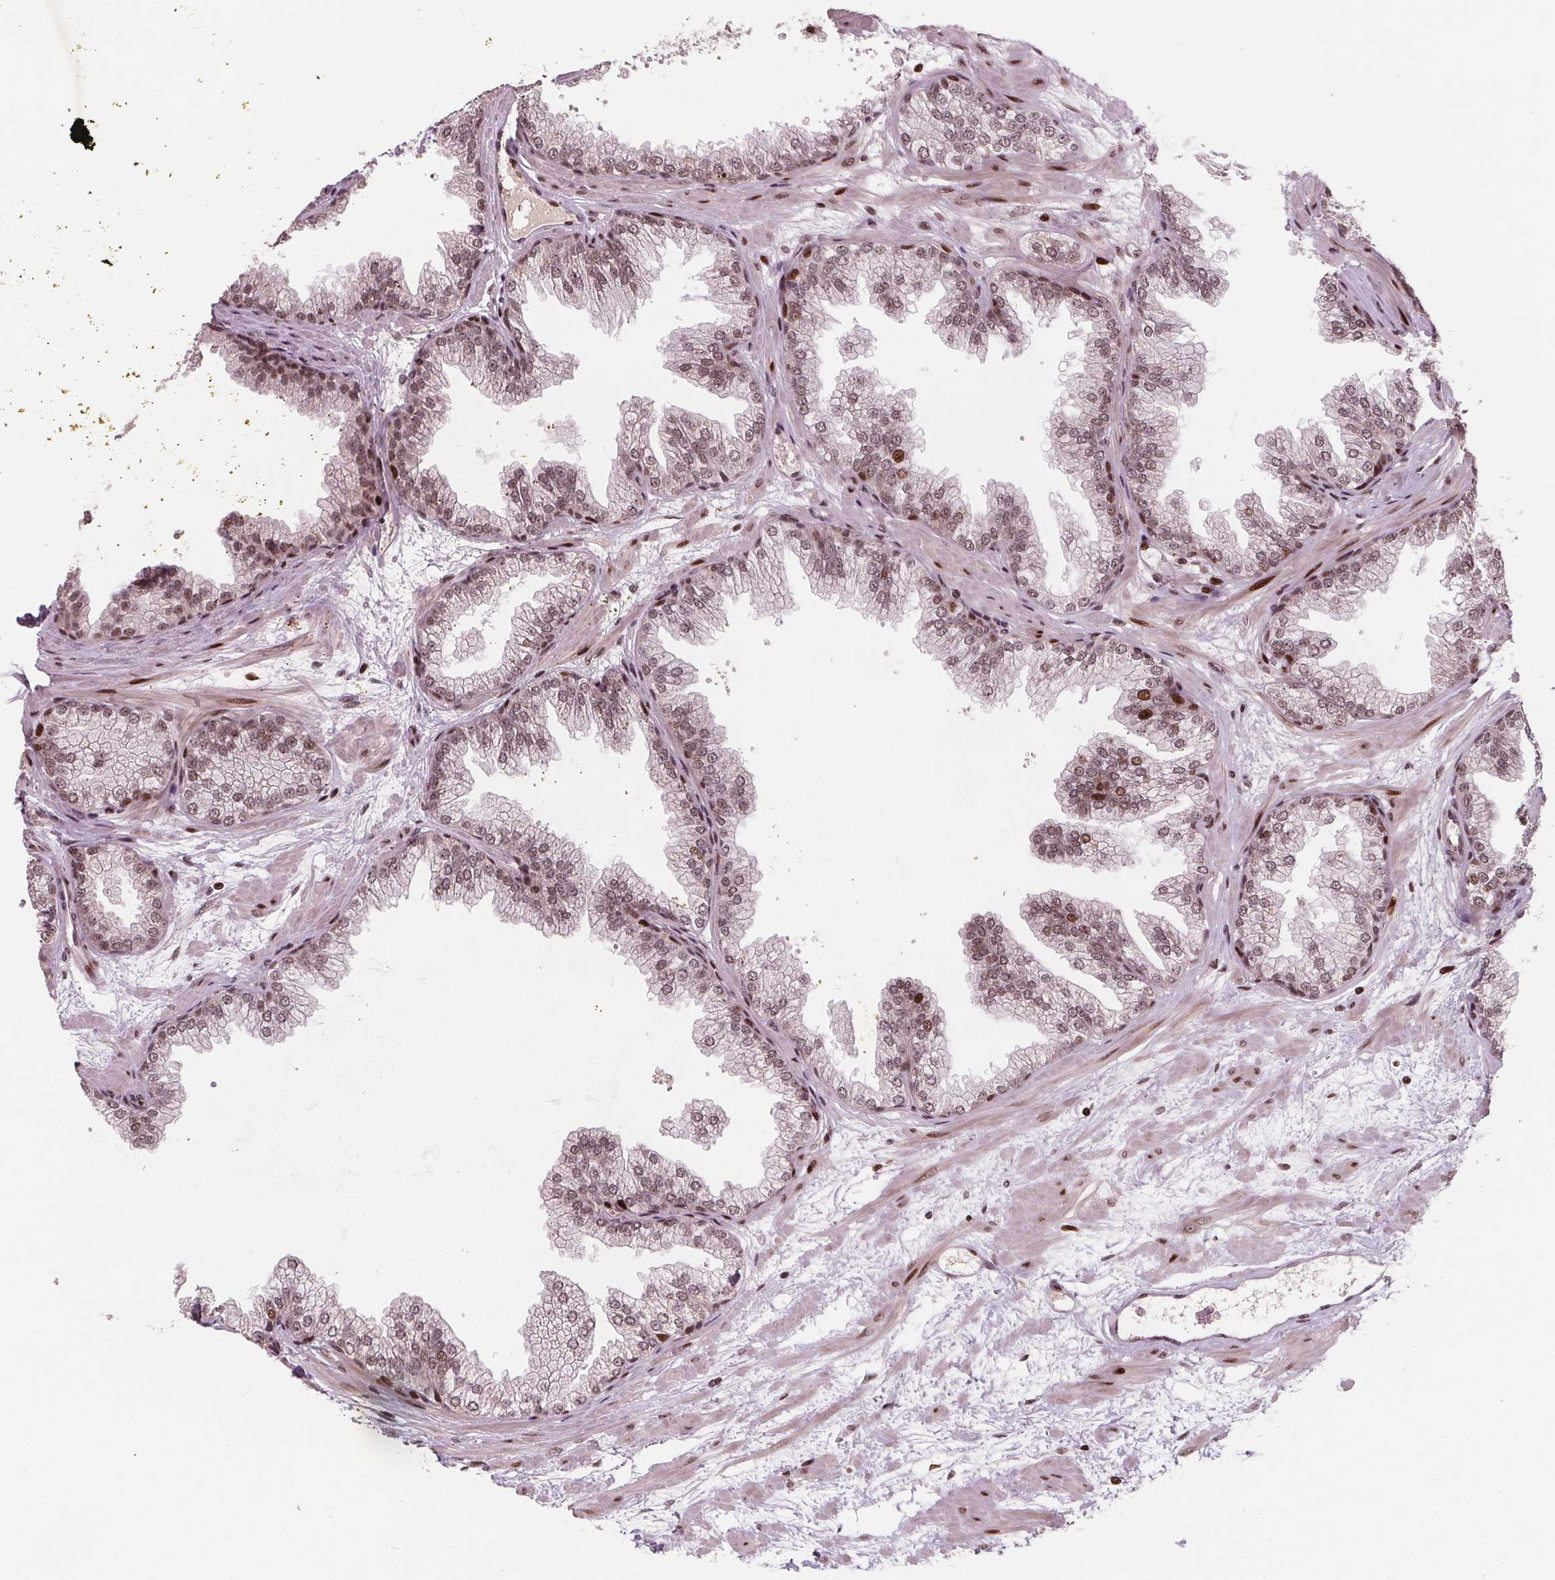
{"staining": {"intensity": "moderate", "quantity": ">75%", "location": "nuclear"}, "tissue": "prostate", "cell_type": "Glandular cells", "image_type": "normal", "snomed": [{"axis": "morphology", "description": "Normal tissue, NOS"}, {"axis": "topography", "description": "Prostate"}], "caption": "Prostate stained with IHC demonstrates moderate nuclear expression in approximately >75% of glandular cells. The protein is shown in brown color, while the nuclei are stained blue.", "gene": "SNRNP35", "patient": {"sex": "male", "age": 37}}